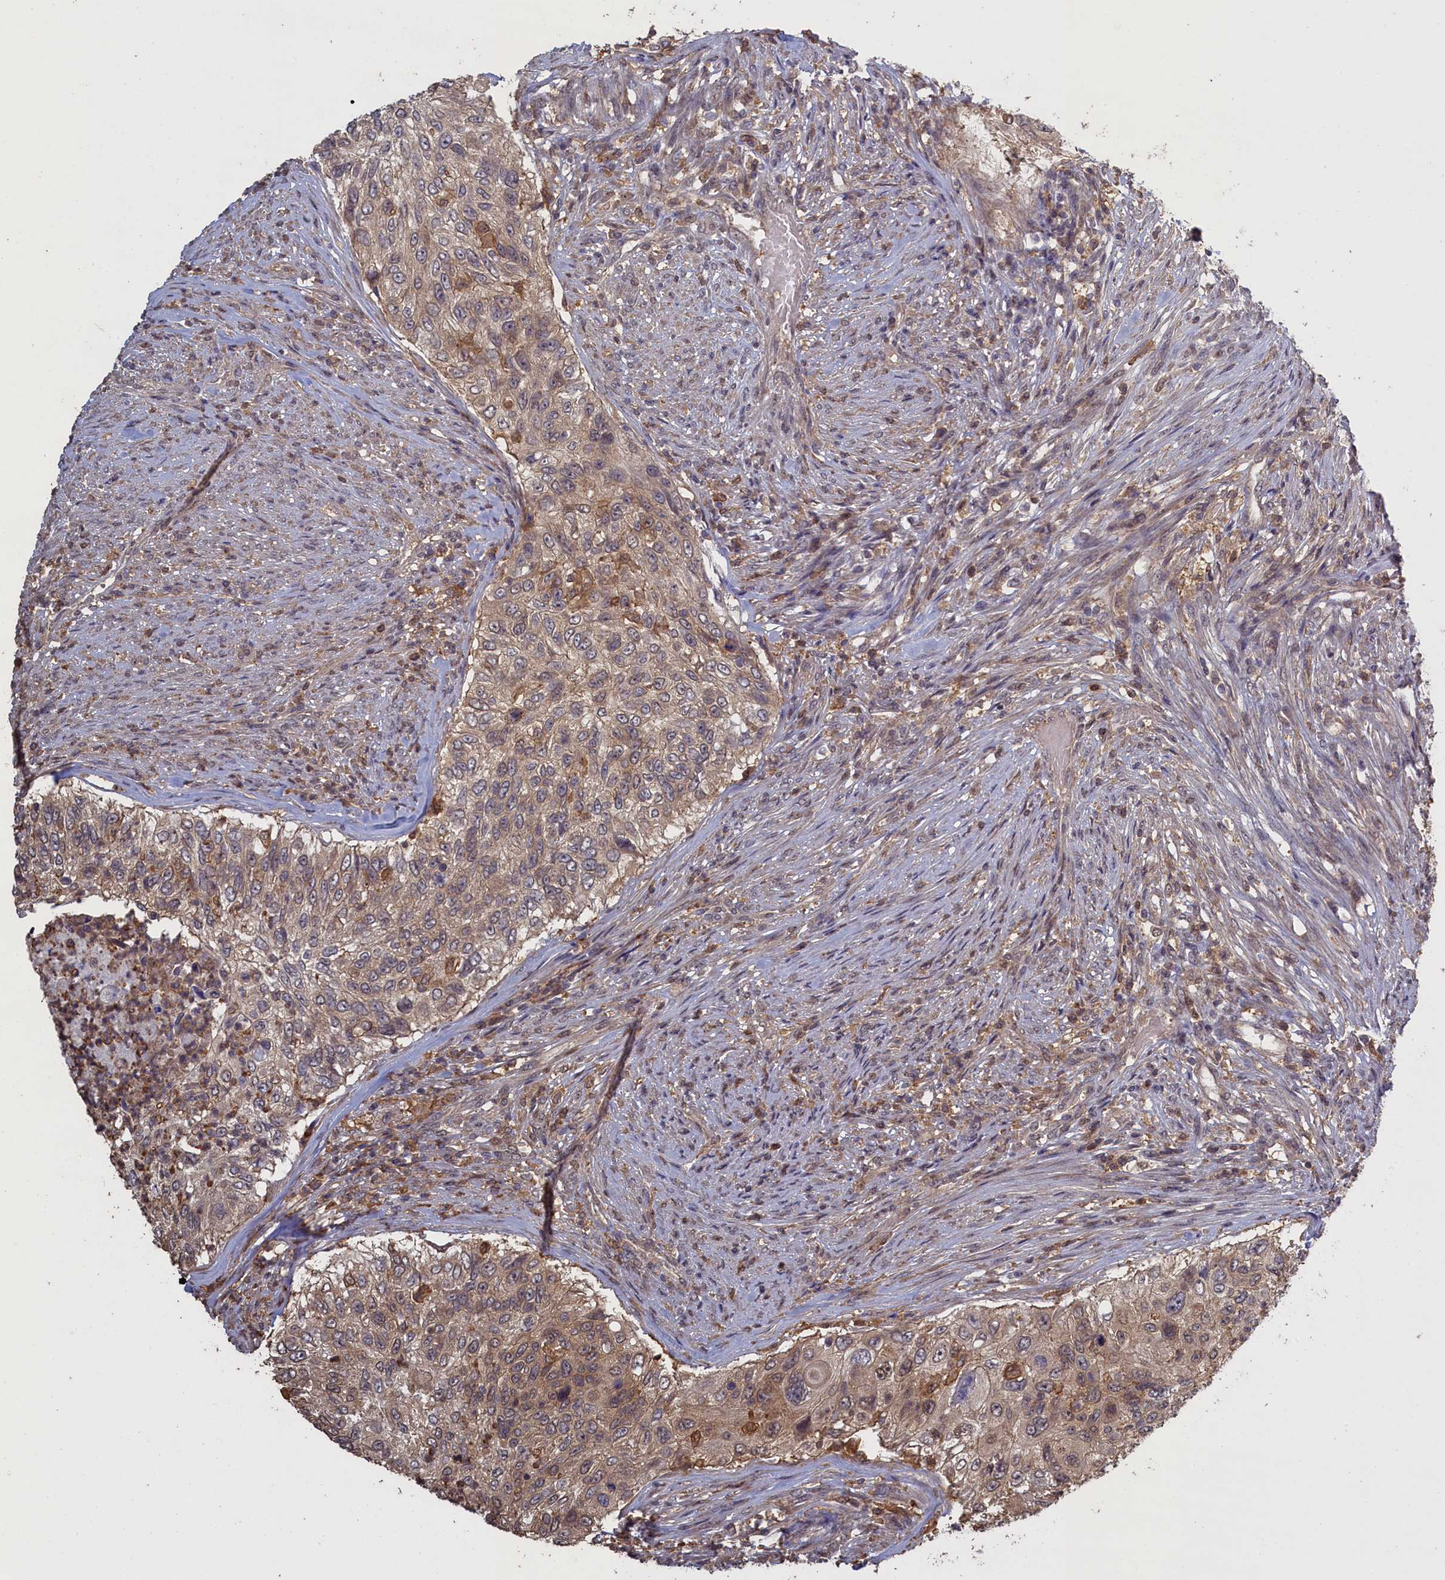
{"staining": {"intensity": "moderate", "quantity": ">75%", "location": "cytoplasmic/membranous"}, "tissue": "urothelial cancer", "cell_type": "Tumor cells", "image_type": "cancer", "snomed": [{"axis": "morphology", "description": "Urothelial carcinoma, High grade"}, {"axis": "topography", "description": "Urinary bladder"}], "caption": "Protein staining by IHC demonstrates moderate cytoplasmic/membranous expression in about >75% of tumor cells in urothelial cancer. (Stains: DAB (3,3'-diaminobenzidine) in brown, nuclei in blue, Microscopy: brightfield microscopy at high magnification).", "gene": "UCHL3", "patient": {"sex": "female", "age": 60}}